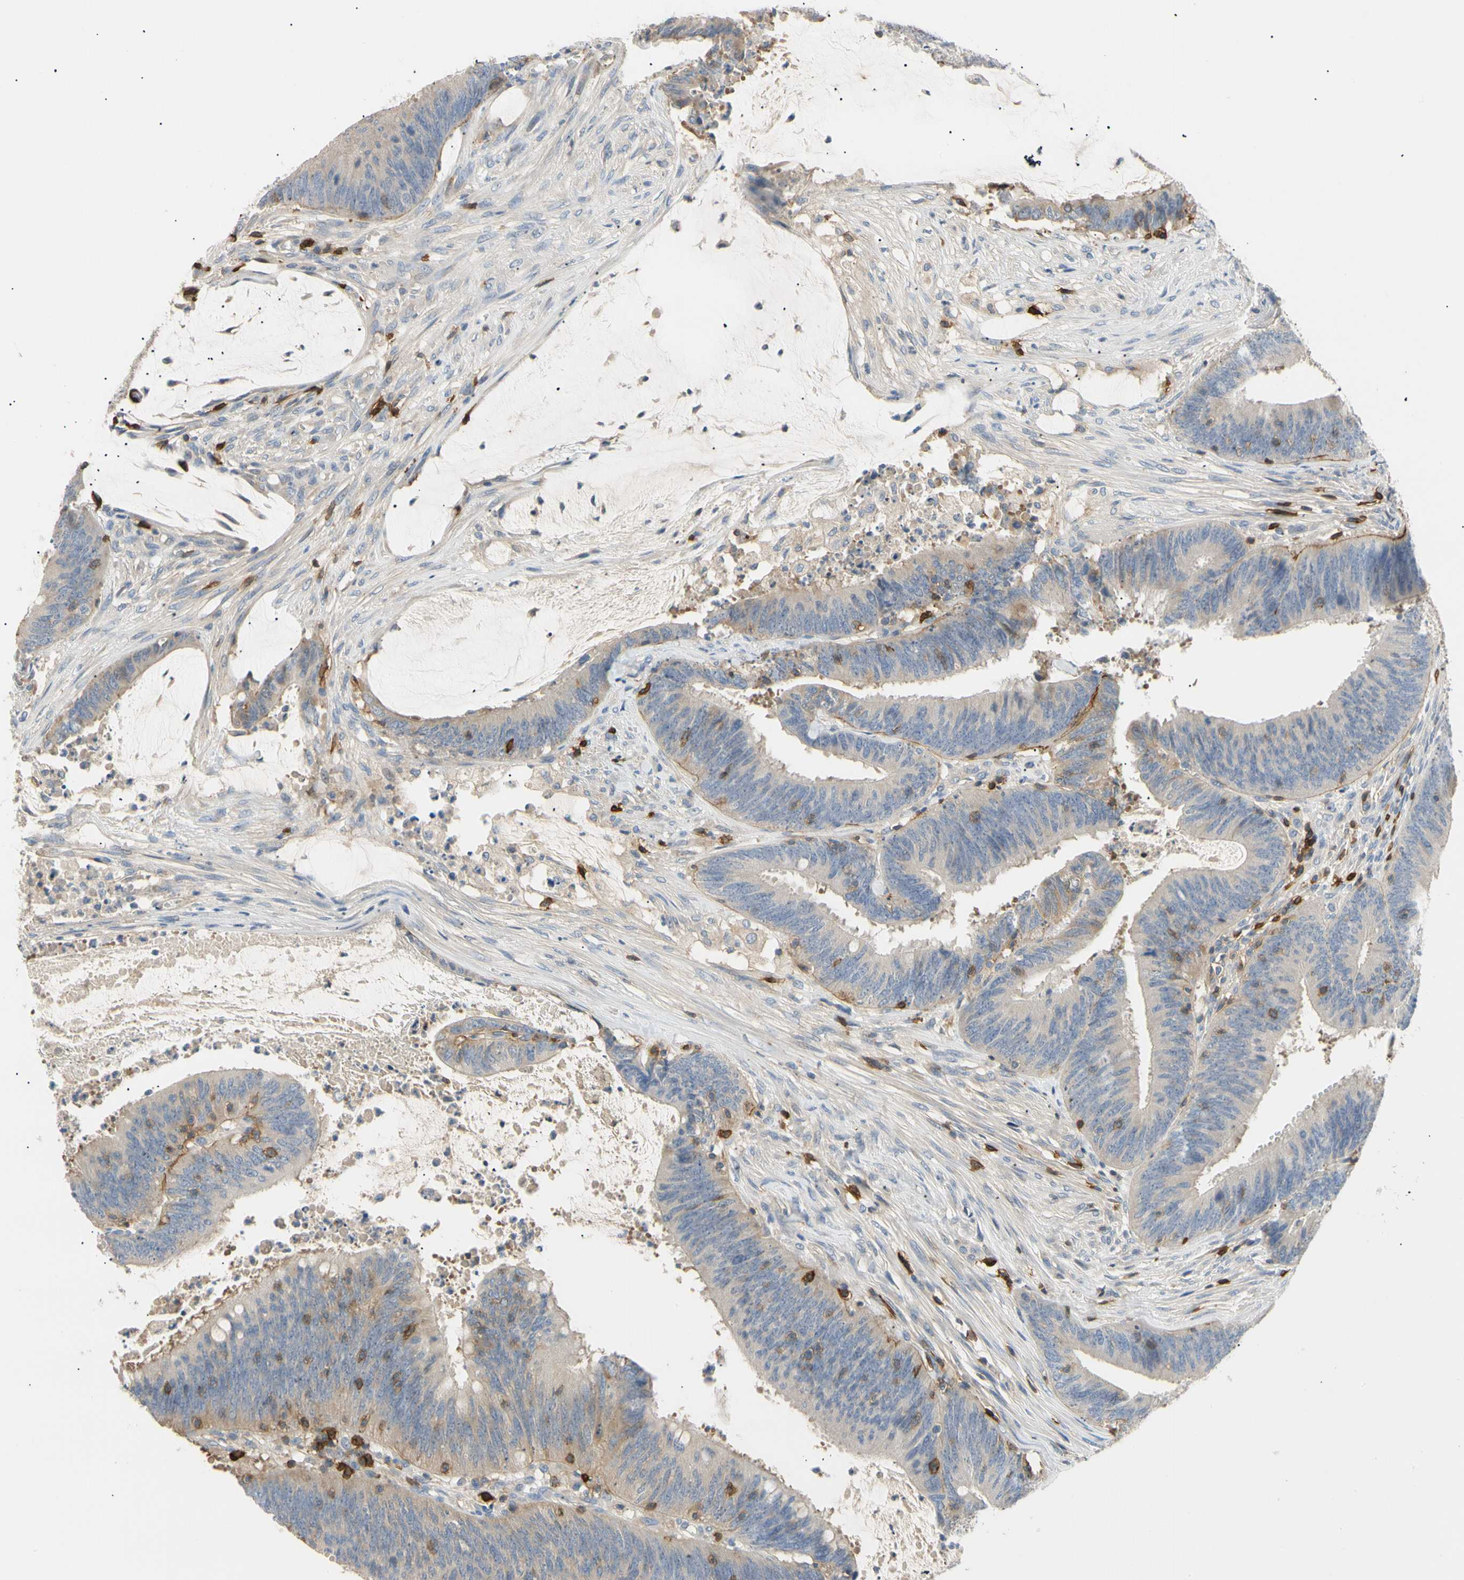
{"staining": {"intensity": "weak", "quantity": "<25%", "location": "cytoplasmic/membranous"}, "tissue": "colorectal cancer", "cell_type": "Tumor cells", "image_type": "cancer", "snomed": [{"axis": "morphology", "description": "Adenocarcinoma, NOS"}, {"axis": "topography", "description": "Rectum"}], "caption": "Colorectal cancer was stained to show a protein in brown. There is no significant staining in tumor cells.", "gene": "TNFRSF18", "patient": {"sex": "female", "age": 66}}